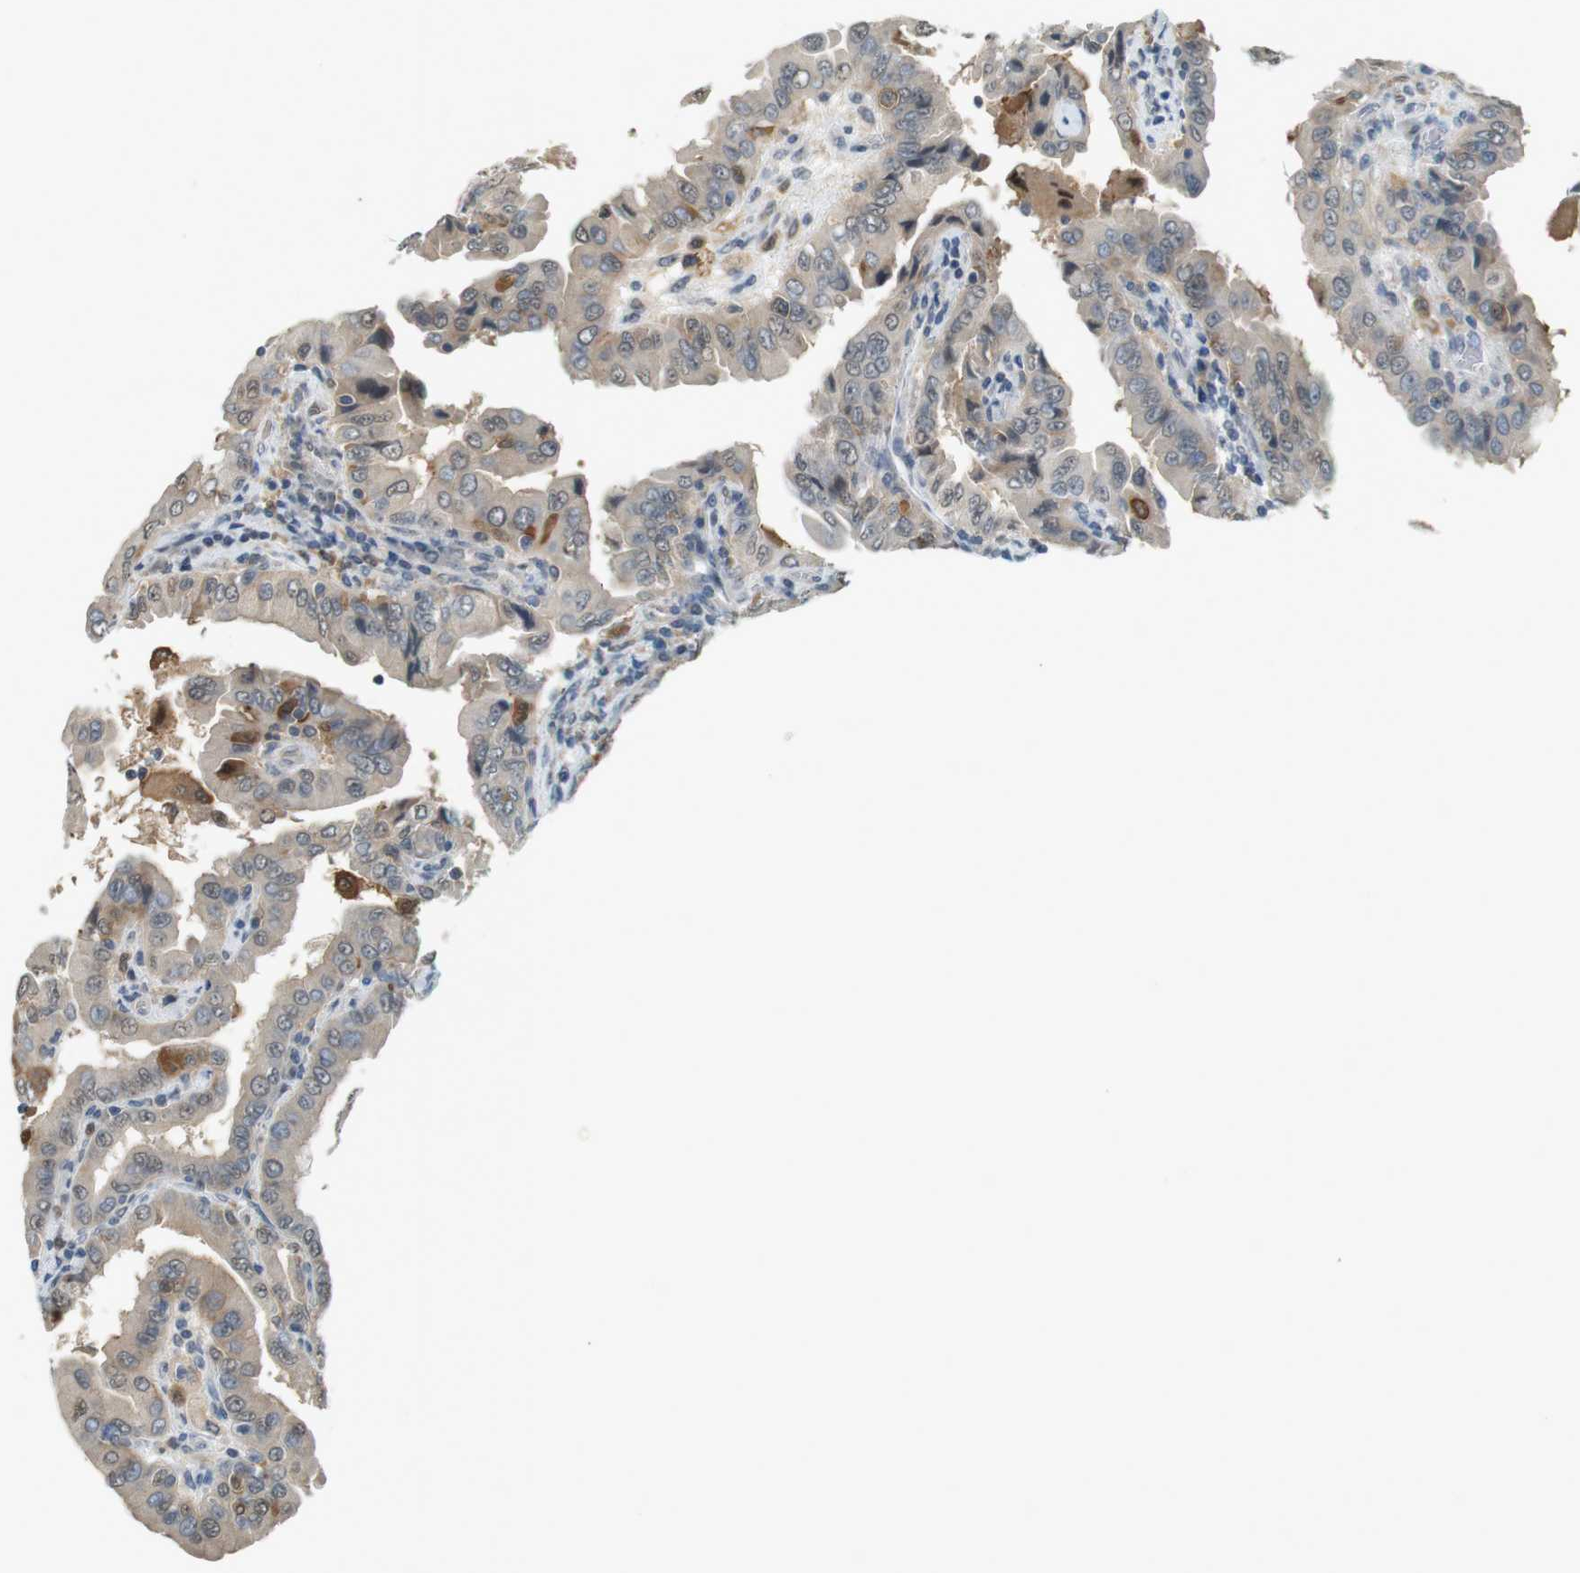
{"staining": {"intensity": "moderate", "quantity": ">75%", "location": "cytoplasmic/membranous,nuclear"}, "tissue": "thyroid cancer", "cell_type": "Tumor cells", "image_type": "cancer", "snomed": [{"axis": "morphology", "description": "Papillary adenocarcinoma, NOS"}, {"axis": "topography", "description": "Thyroid gland"}], "caption": "Immunohistochemistry (IHC) of thyroid papillary adenocarcinoma shows medium levels of moderate cytoplasmic/membranous and nuclear staining in approximately >75% of tumor cells. The staining is performed using DAB brown chromogen to label protein expression. The nuclei are counter-stained blue using hematoxylin.", "gene": "CDK14", "patient": {"sex": "male", "age": 33}}